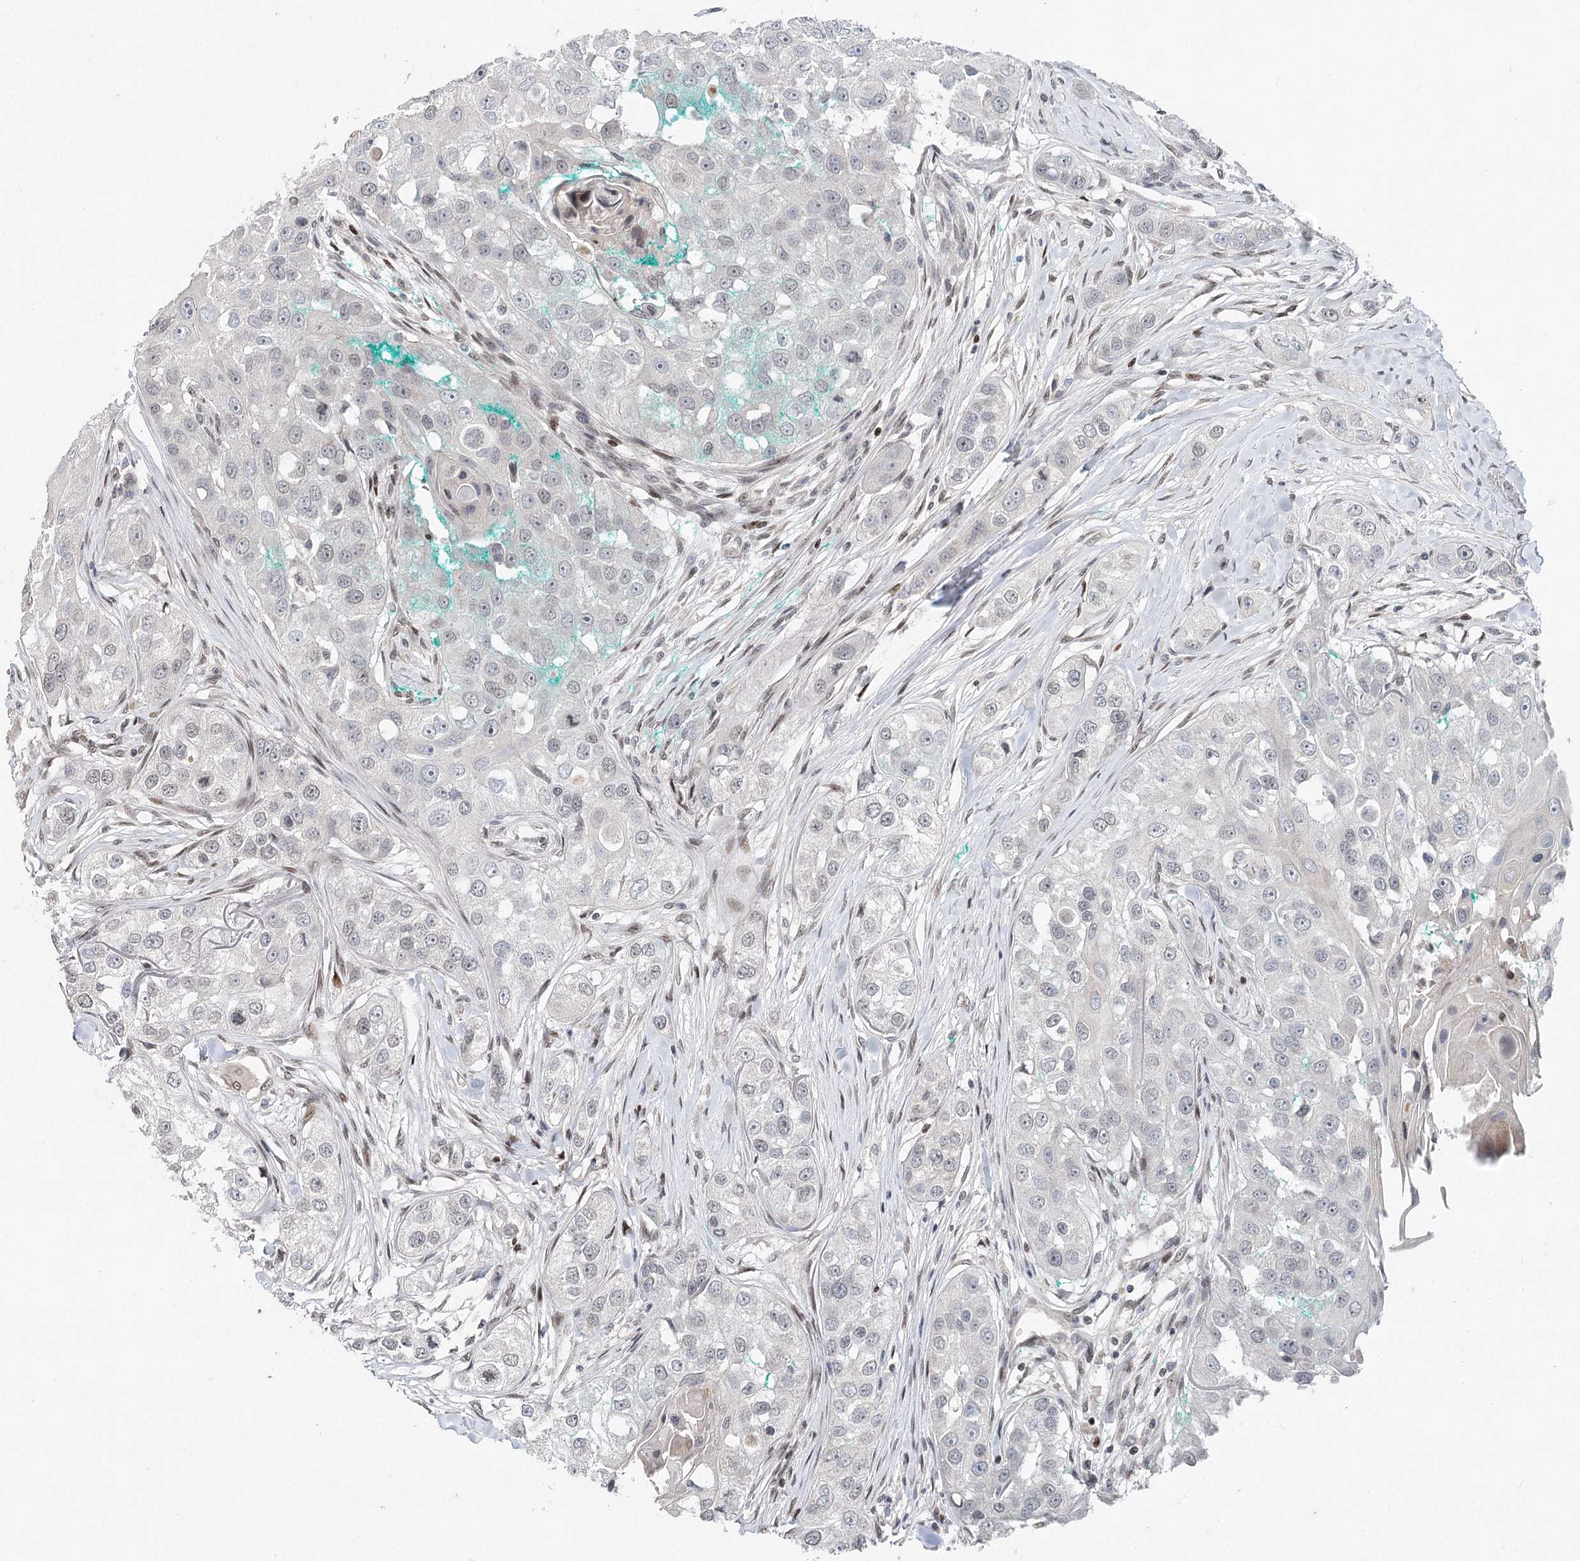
{"staining": {"intensity": "negative", "quantity": "none", "location": "none"}, "tissue": "head and neck cancer", "cell_type": "Tumor cells", "image_type": "cancer", "snomed": [{"axis": "morphology", "description": "Normal tissue, NOS"}, {"axis": "morphology", "description": "Squamous cell carcinoma, NOS"}, {"axis": "topography", "description": "Skeletal muscle"}, {"axis": "topography", "description": "Head-Neck"}], "caption": "This is a micrograph of IHC staining of squamous cell carcinoma (head and neck), which shows no staining in tumor cells.", "gene": "FRMD4A", "patient": {"sex": "male", "age": 51}}